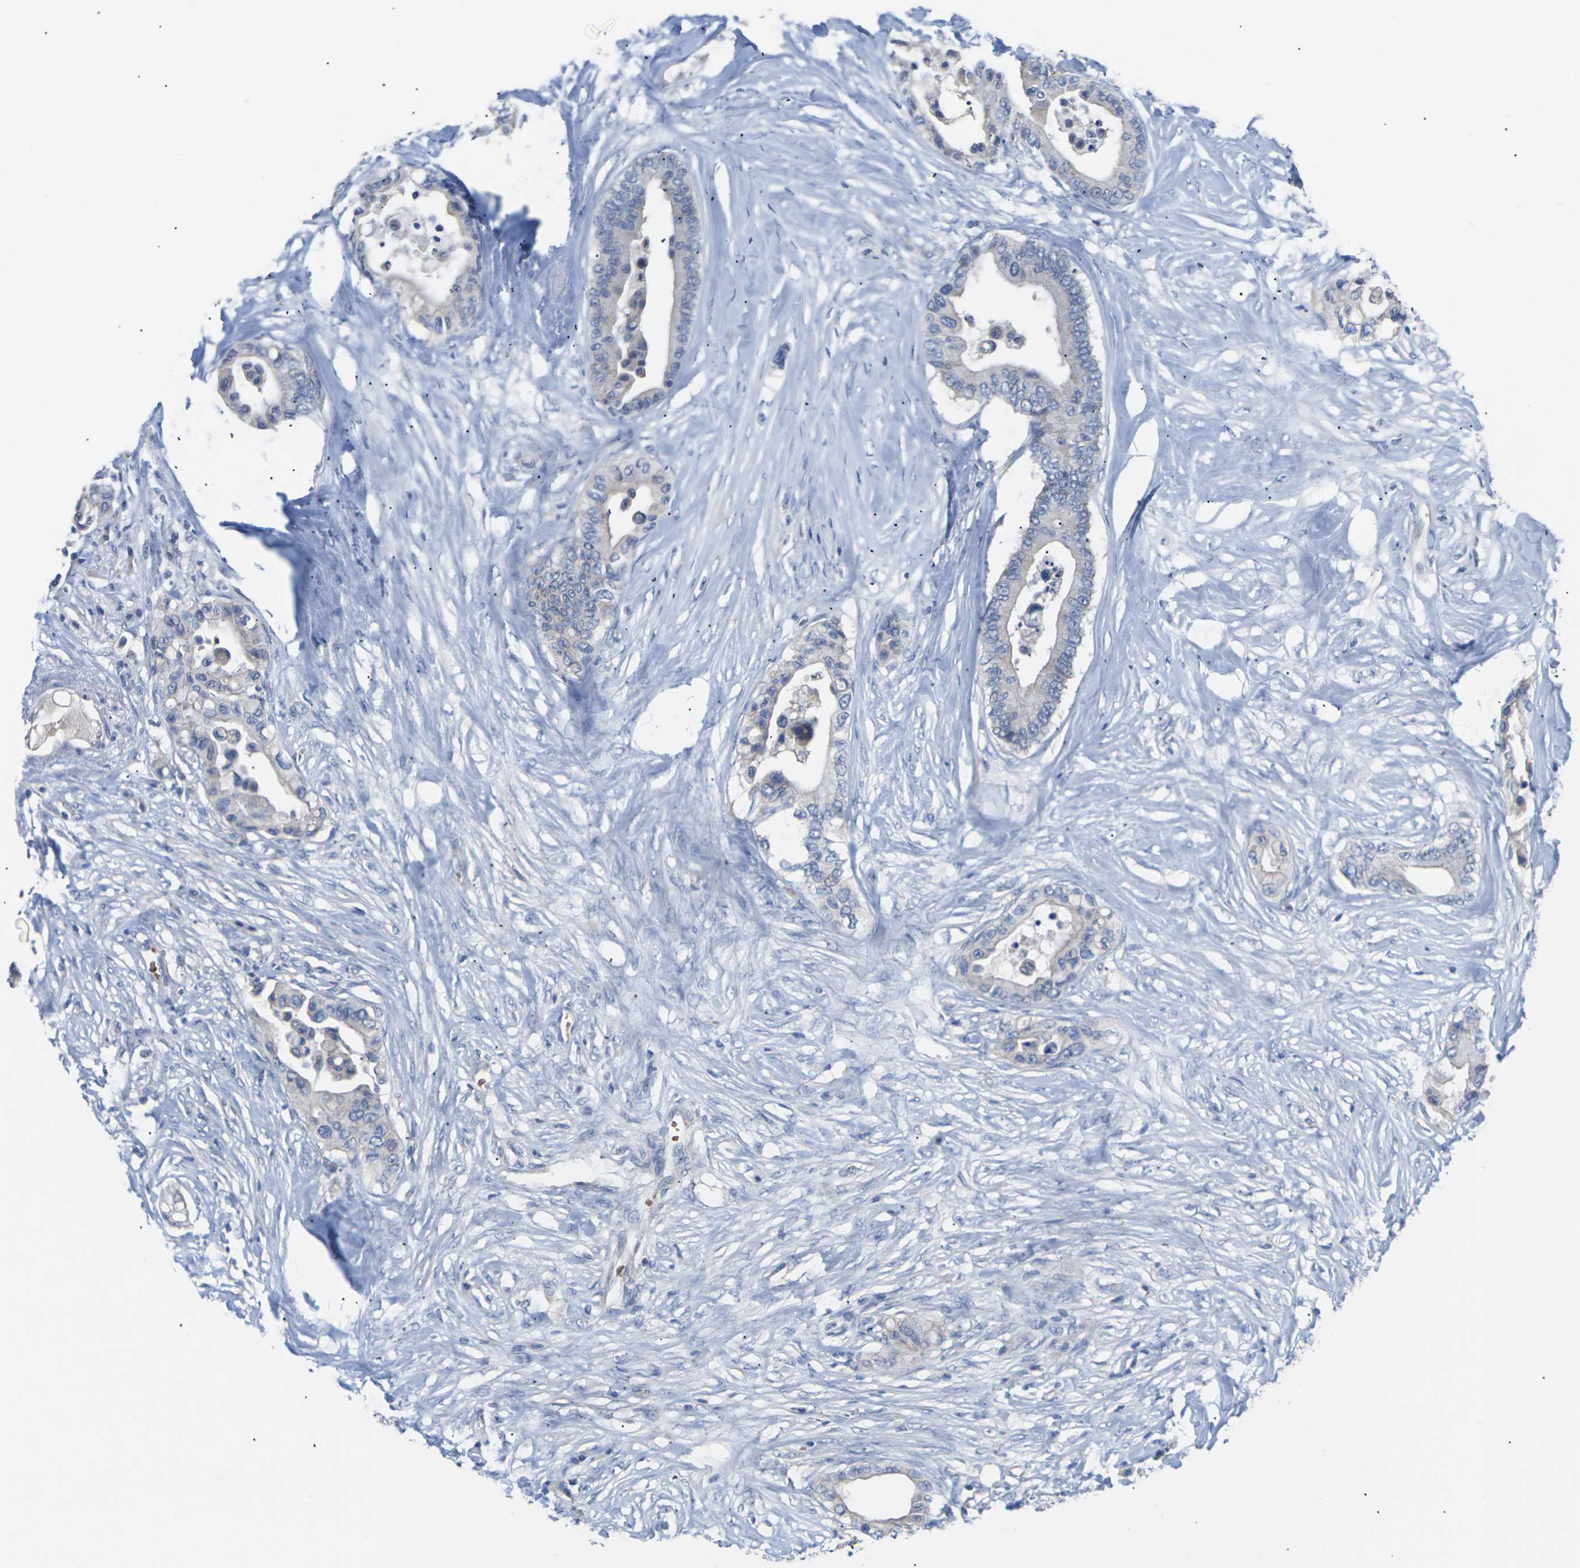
{"staining": {"intensity": "negative", "quantity": "none", "location": "none"}, "tissue": "colorectal cancer", "cell_type": "Tumor cells", "image_type": "cancer", "snomed": [{"axis": "morphology", "description": "Normal tissue, NOS"}, {"axis": "morphology", "description": "Adenocarcinoma, NOS"}, {"axis": "topography", "description": "Colon"}], "caption": "This micrograph is of colorectal cancer stained with immunohistochemistry (IHC) to label a protein in brown with the nuclei are counter-stained blue. There is no staining in tumor cells.", "gene": "TMCO4", "patient": {"sex": "male", "age": 82}}